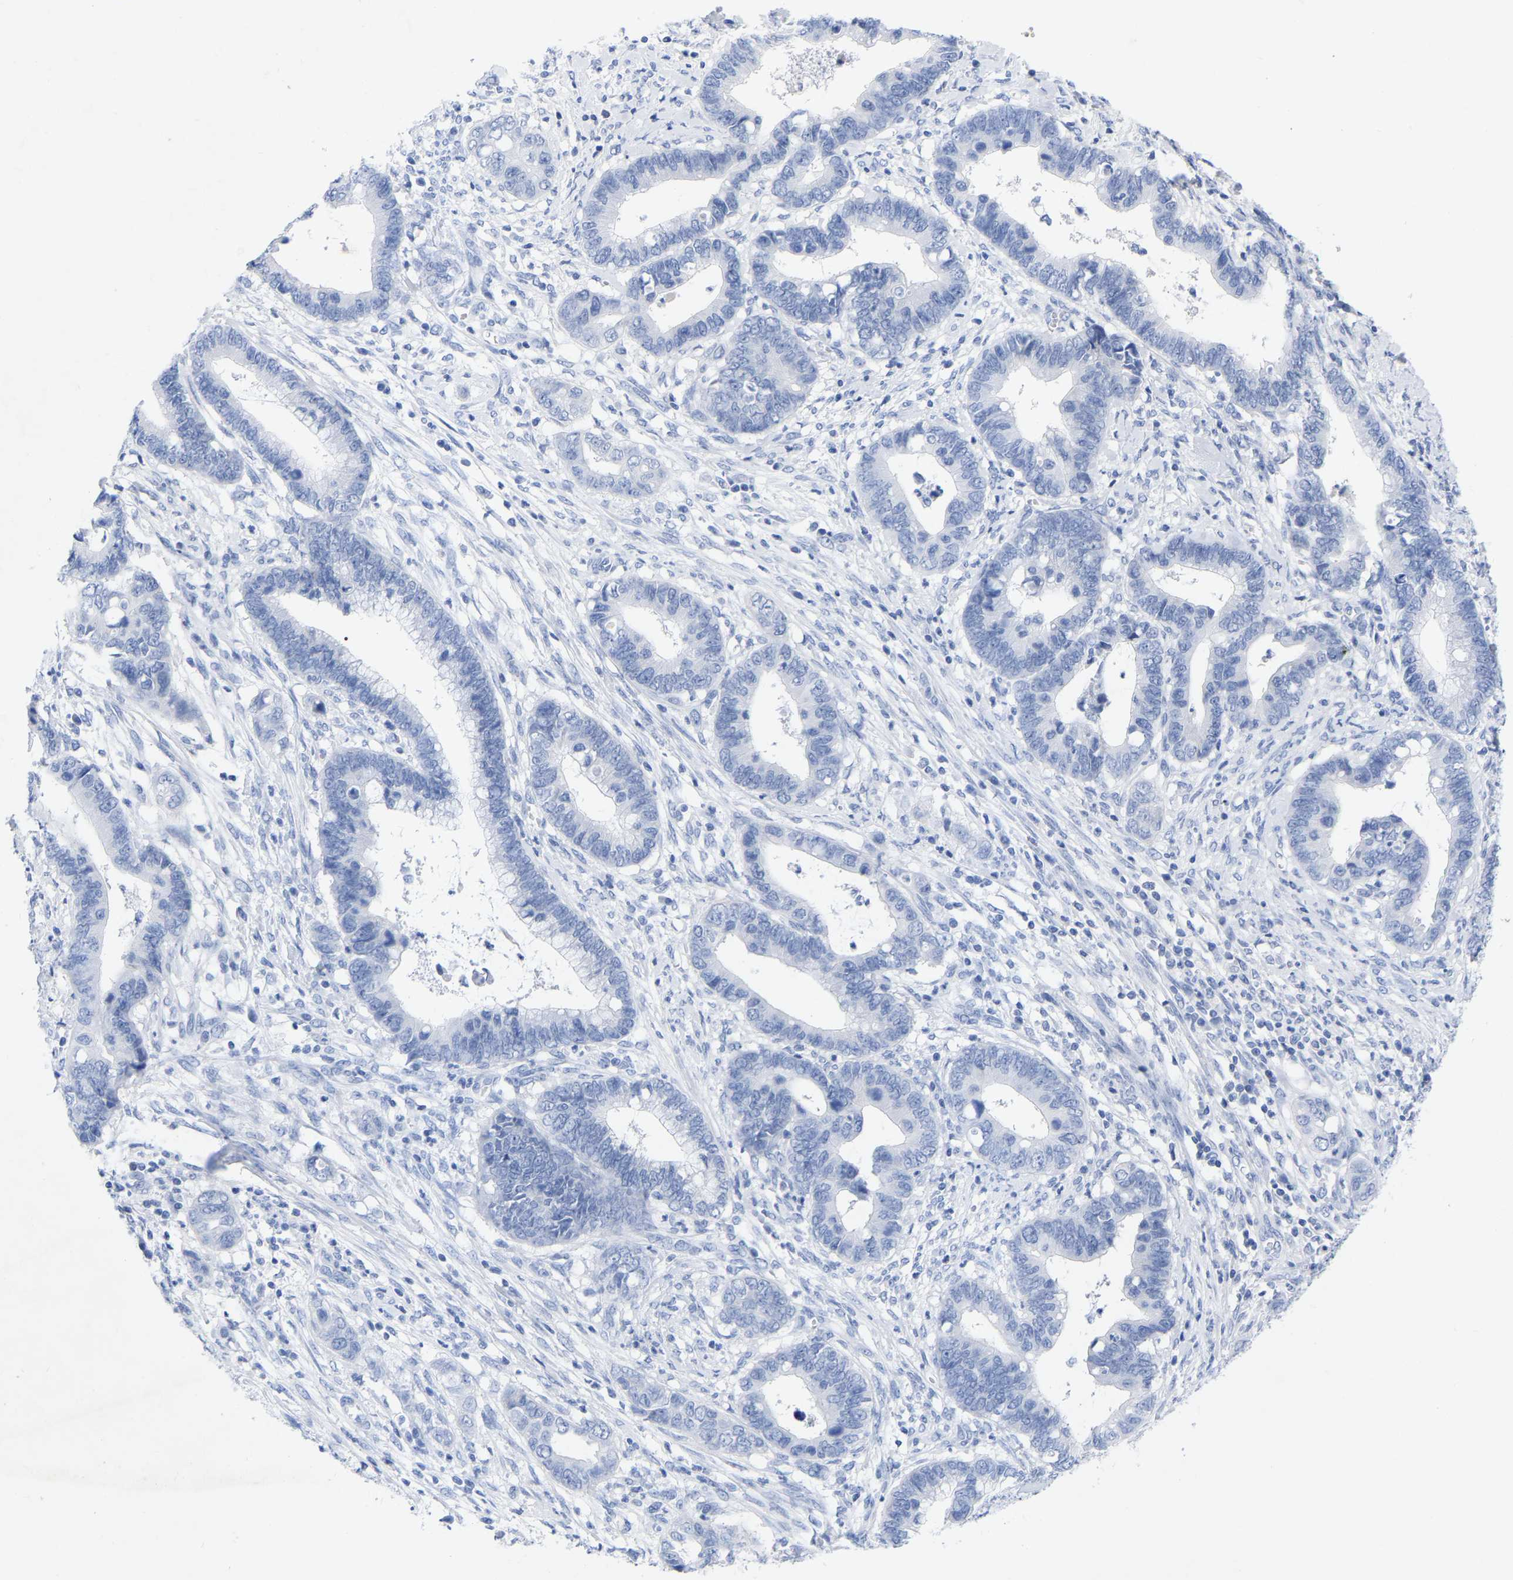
{"staining": {"intensity": "negative", "quantity": "none", "location": "none"}, "tissue": "cervical cancer", "cell_type": "Tumor cells", "image_type": "cancer", "snomed": [{"axis": "morphology", "description": "Adenocarcinoma, NOS"}, {"axis": "topography", "description": "Cervix"}], "caption": "Immunohistochemistry (IHC) image of neoplastic tissue: human cervical cancer (adenocarcinoma) stained with DAB displays no significant protein positivity in tumor cells.", "gene": "ZNF629", "patient": {"sex": "female", "age": 44}}